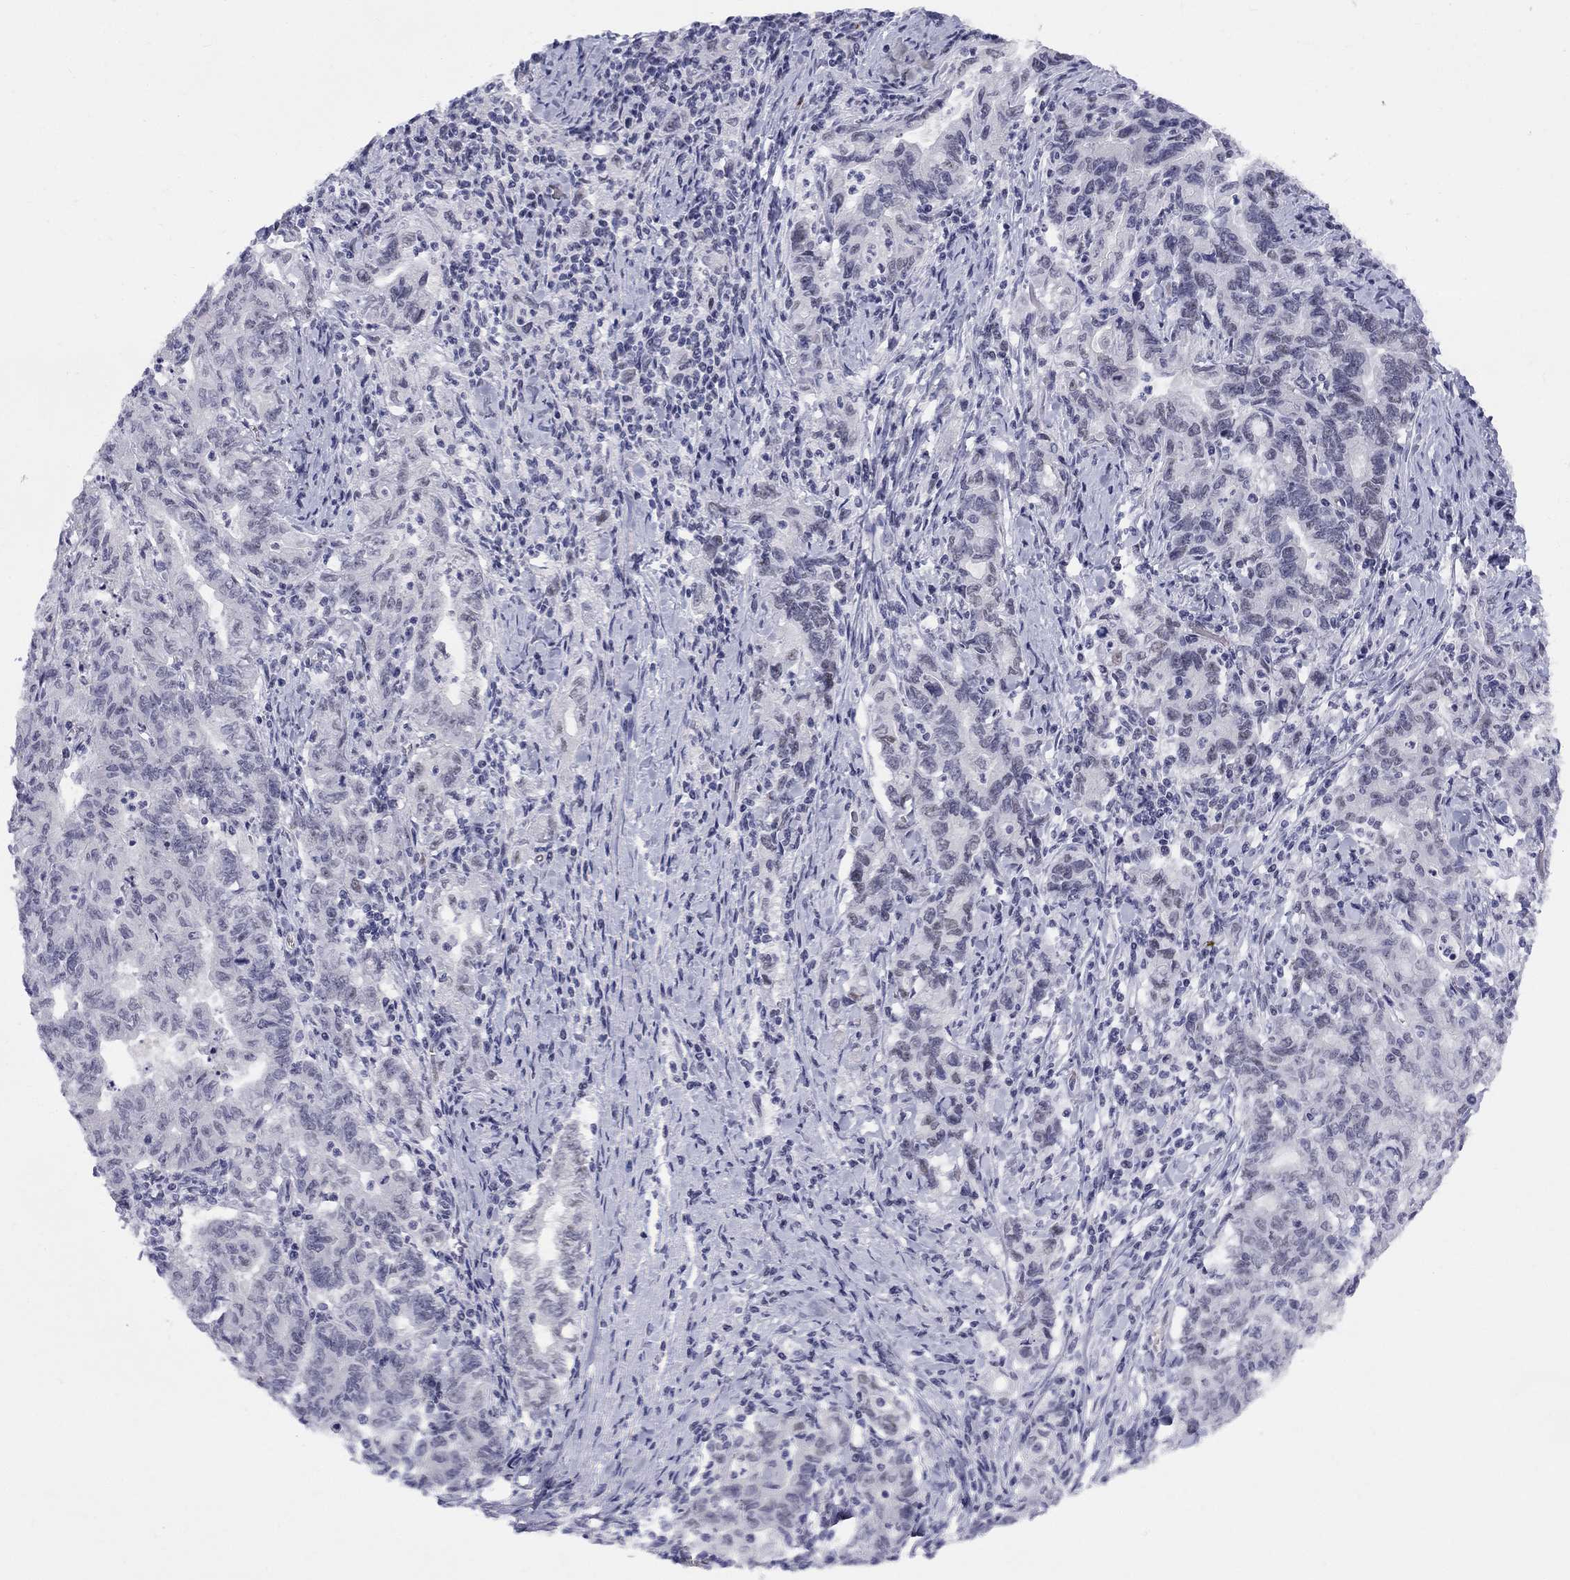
{"staining": {"intensity": "negative", "quantity": "none", "location": "none"}, "tissue": "stomach cancer", "cell_type": "Tumor cells", "image_type": "cancer", "snomed": [{"axis": "morphology", "description": "Adenocarcinoma, NOS"}, {"axis": "topography", "description": "Stomach, upper"}], "caption": "Immunohistochemistry (IHC) of human adenocarcinoma (stomach) reveals no staining in tumor cells.", "gene": "DMTN", "patient": {"sex": "female", "age": 79}}